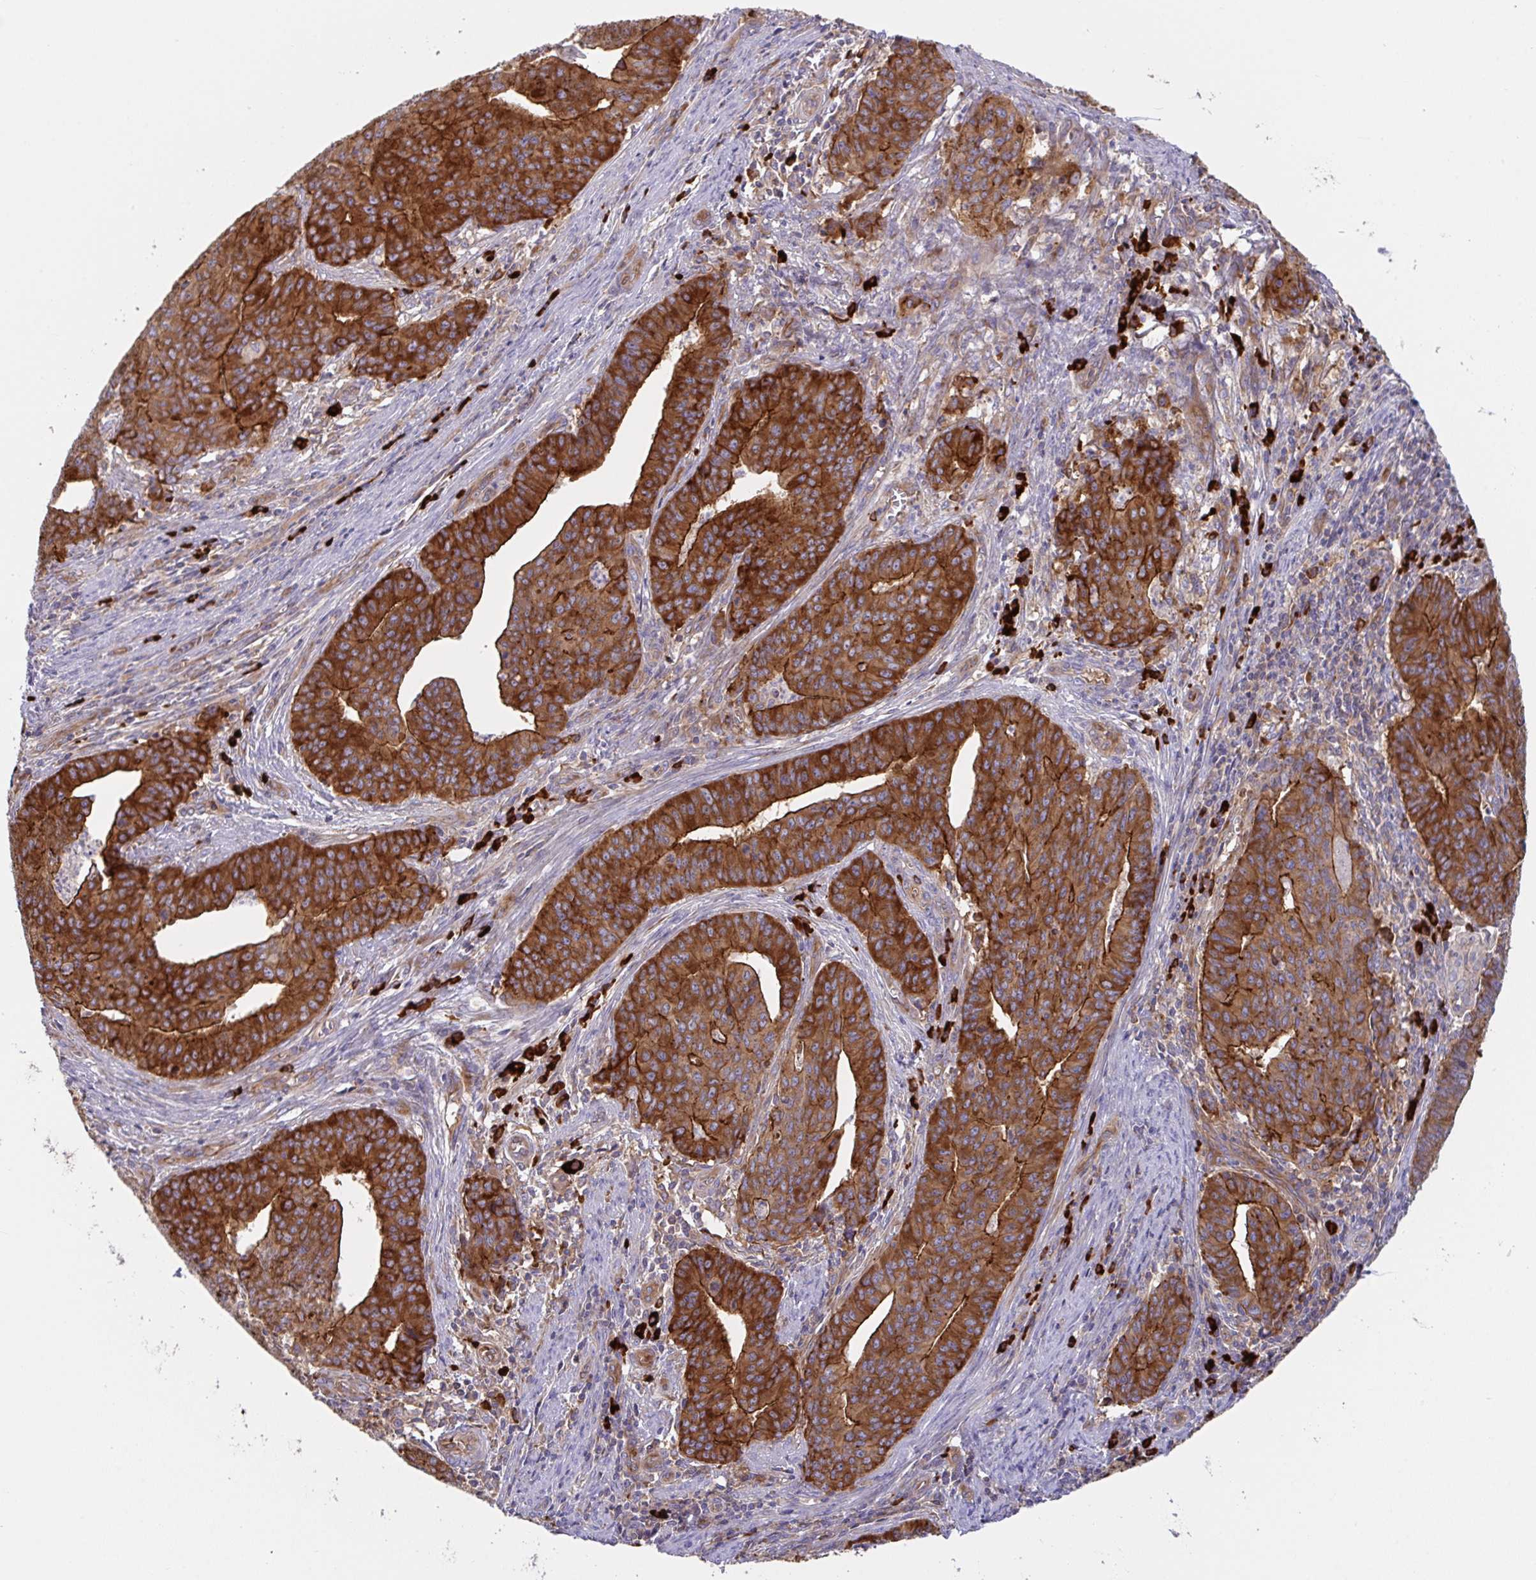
{"staining": {"intensity": "strong", "quantity": ">75%", "location": "cytoplasmic/membranous"}, "tissue": "endometrial cancer", "cell_type": "Tumor cells", "image_type": "cancer", "snomed": [{"axis": "morphology", "description": "Adenocarcinoma, NOS"}, {"axis": "topography", "description": "Endometrium"}], "caption": "Endometrial cancer (adenocarcinoma) stained for a protein (brown) reveals strong cytoplasmic/membranous positive positivity in approximately >75% of tumor cells.", "gene": "YARS2", "patient": {"sex": "female", "age": 59}}